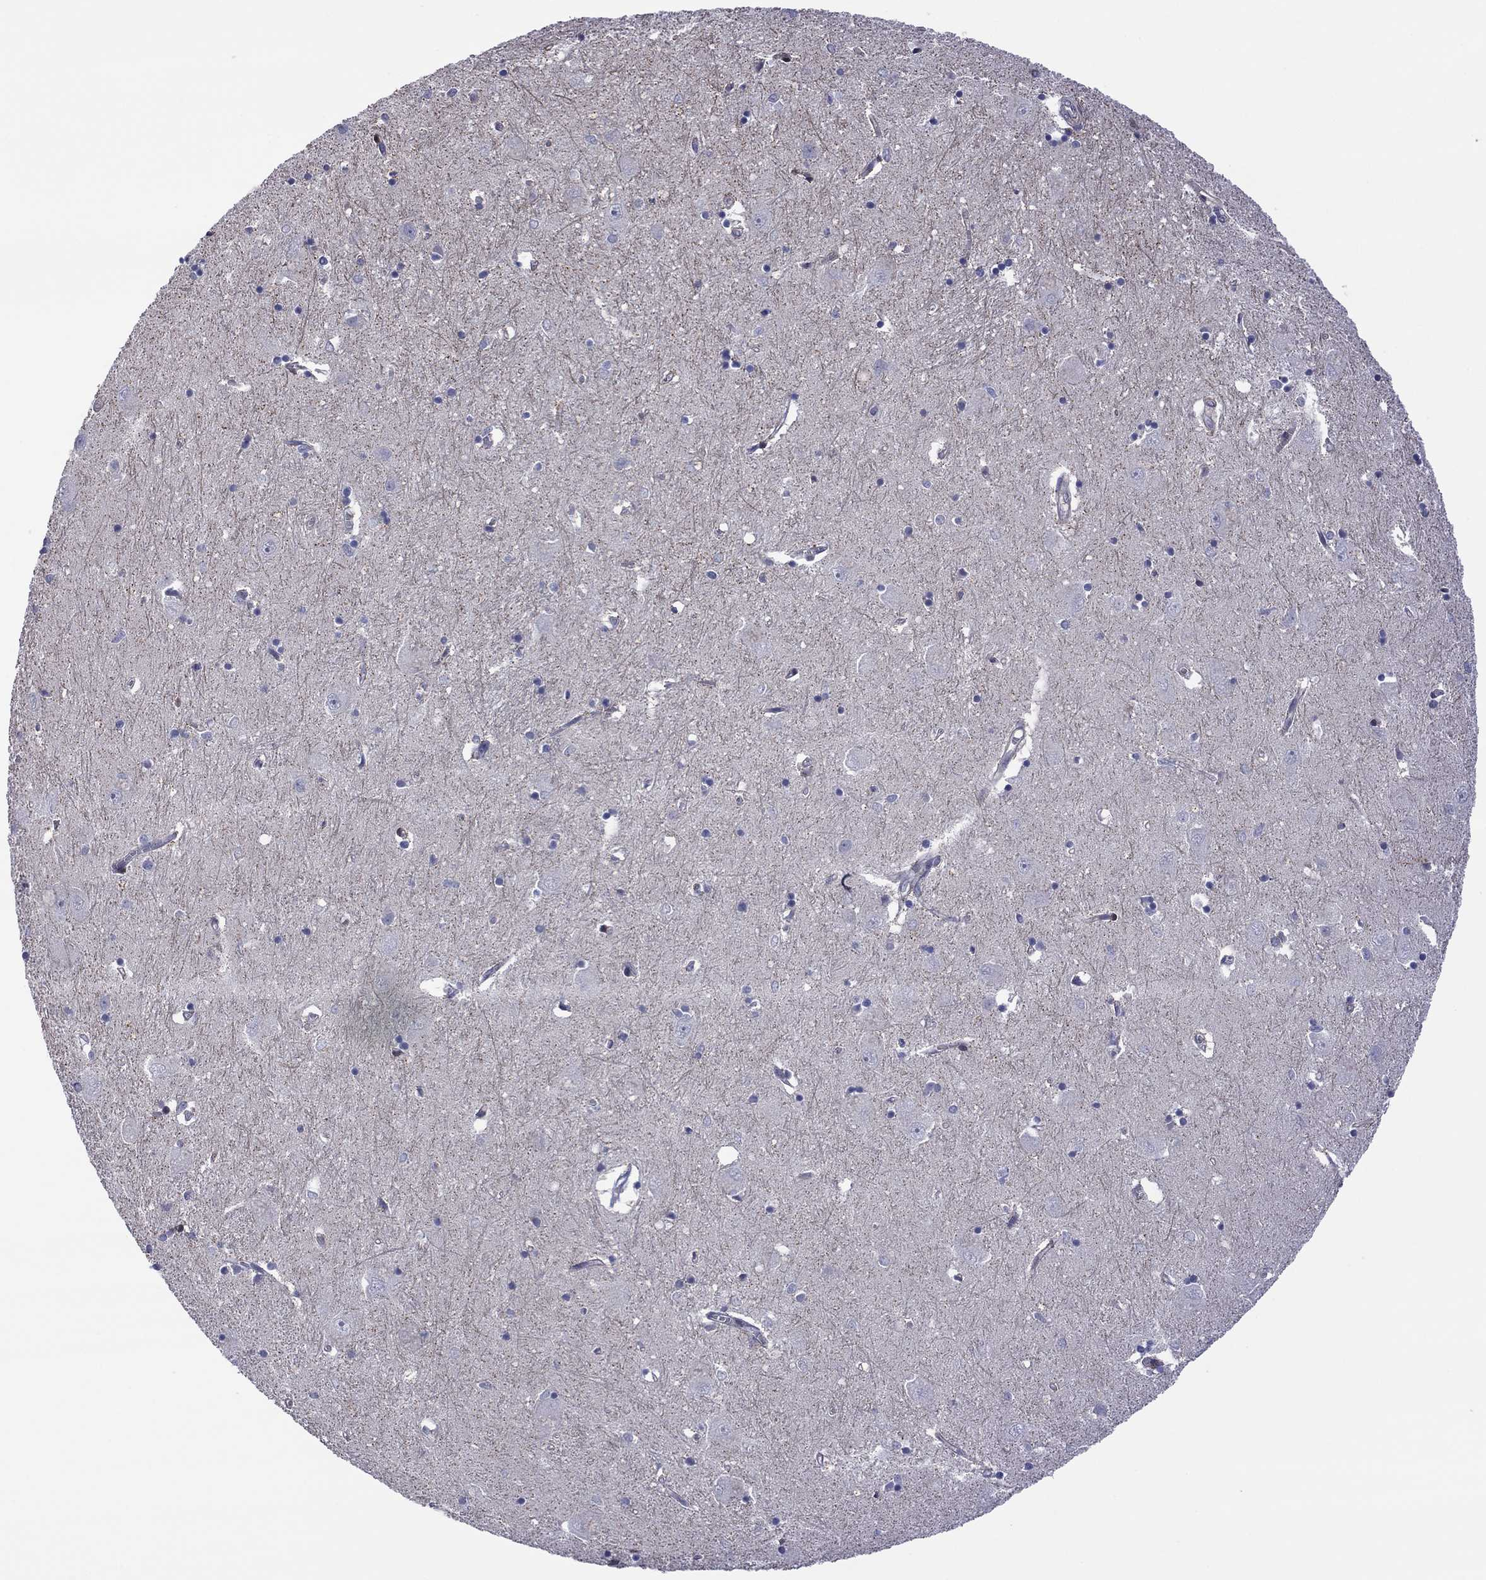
{"staining": {"intensity": "negative", "quantity": "none", "location": "none"}, "tissue": "caudate", "cell_type": "Glial cells", "image_type": "normal", "snomed": [{"axis": "morphology", "description": "Normal tissue, NOS"}, {"axis": "topography", "description": "Lateral ventricle wall"}], "caption": "Glial cells are negative for protein expression in normal human caudate. (DAB IHC visualized using brightfield microscopy, high magnification).", "gene": "POU5F2", "patient": {"sex": "male", "age": 54}}